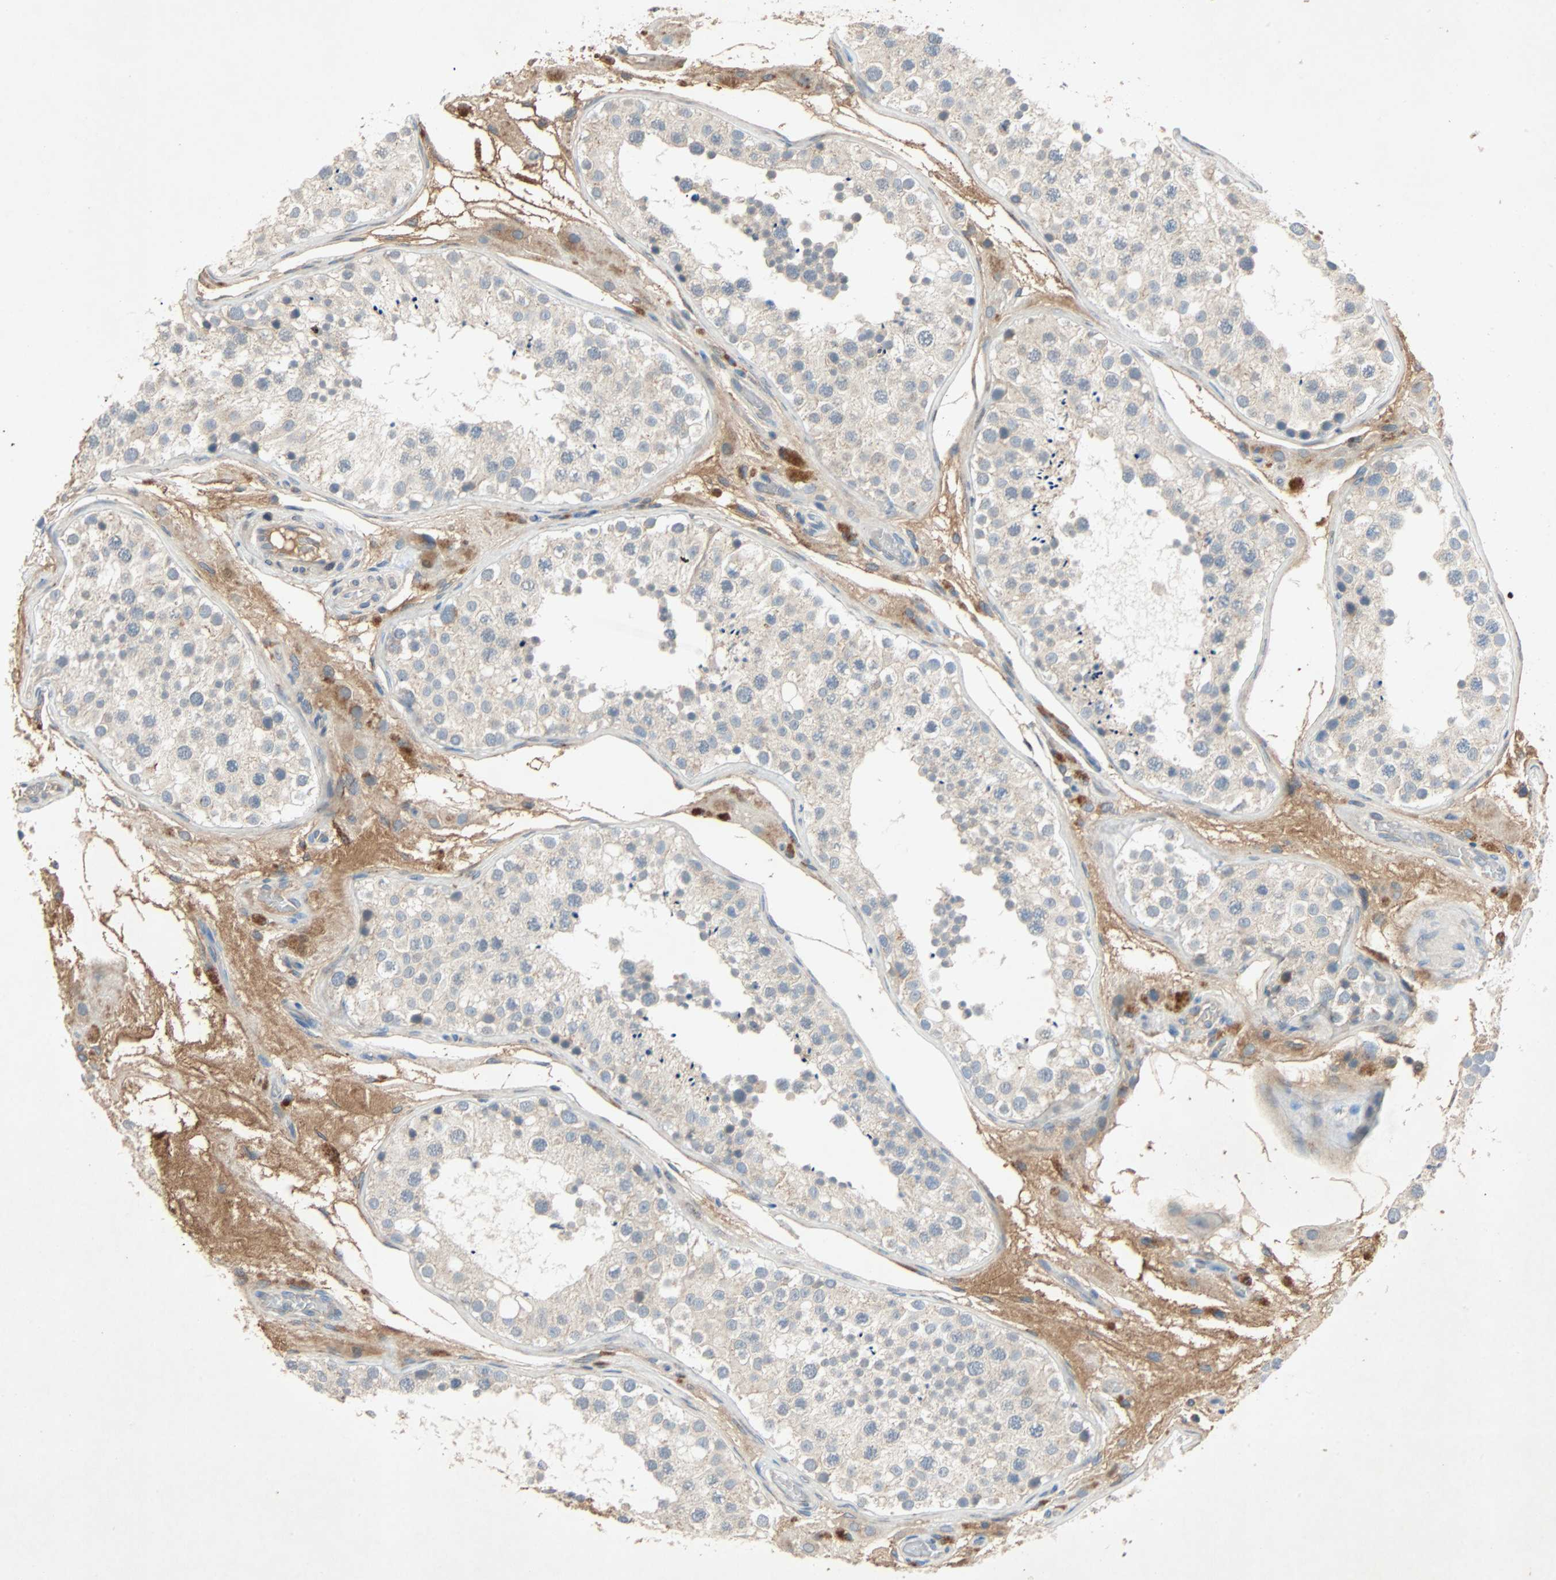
{"staining": {"intensity": "weak", "quantity": "<25%", "location": "cytoplasmic/membranous"}, "tissue": "testis", "cell_type": "Cells in seminiferous ducts", "image_type": "normal", "snomed": [{"axis": "morphology", "description": "Normal tissue, NOS"}, {"axis": "topography", "description": "Testis"}], "caption": "DAB immunohistochemical staining of unremarkable testis demonstrates no significant staining in cells in seminiferous ducts.", "gene": "XYLT1", "patient": {"sex": "male", "age": 26}}